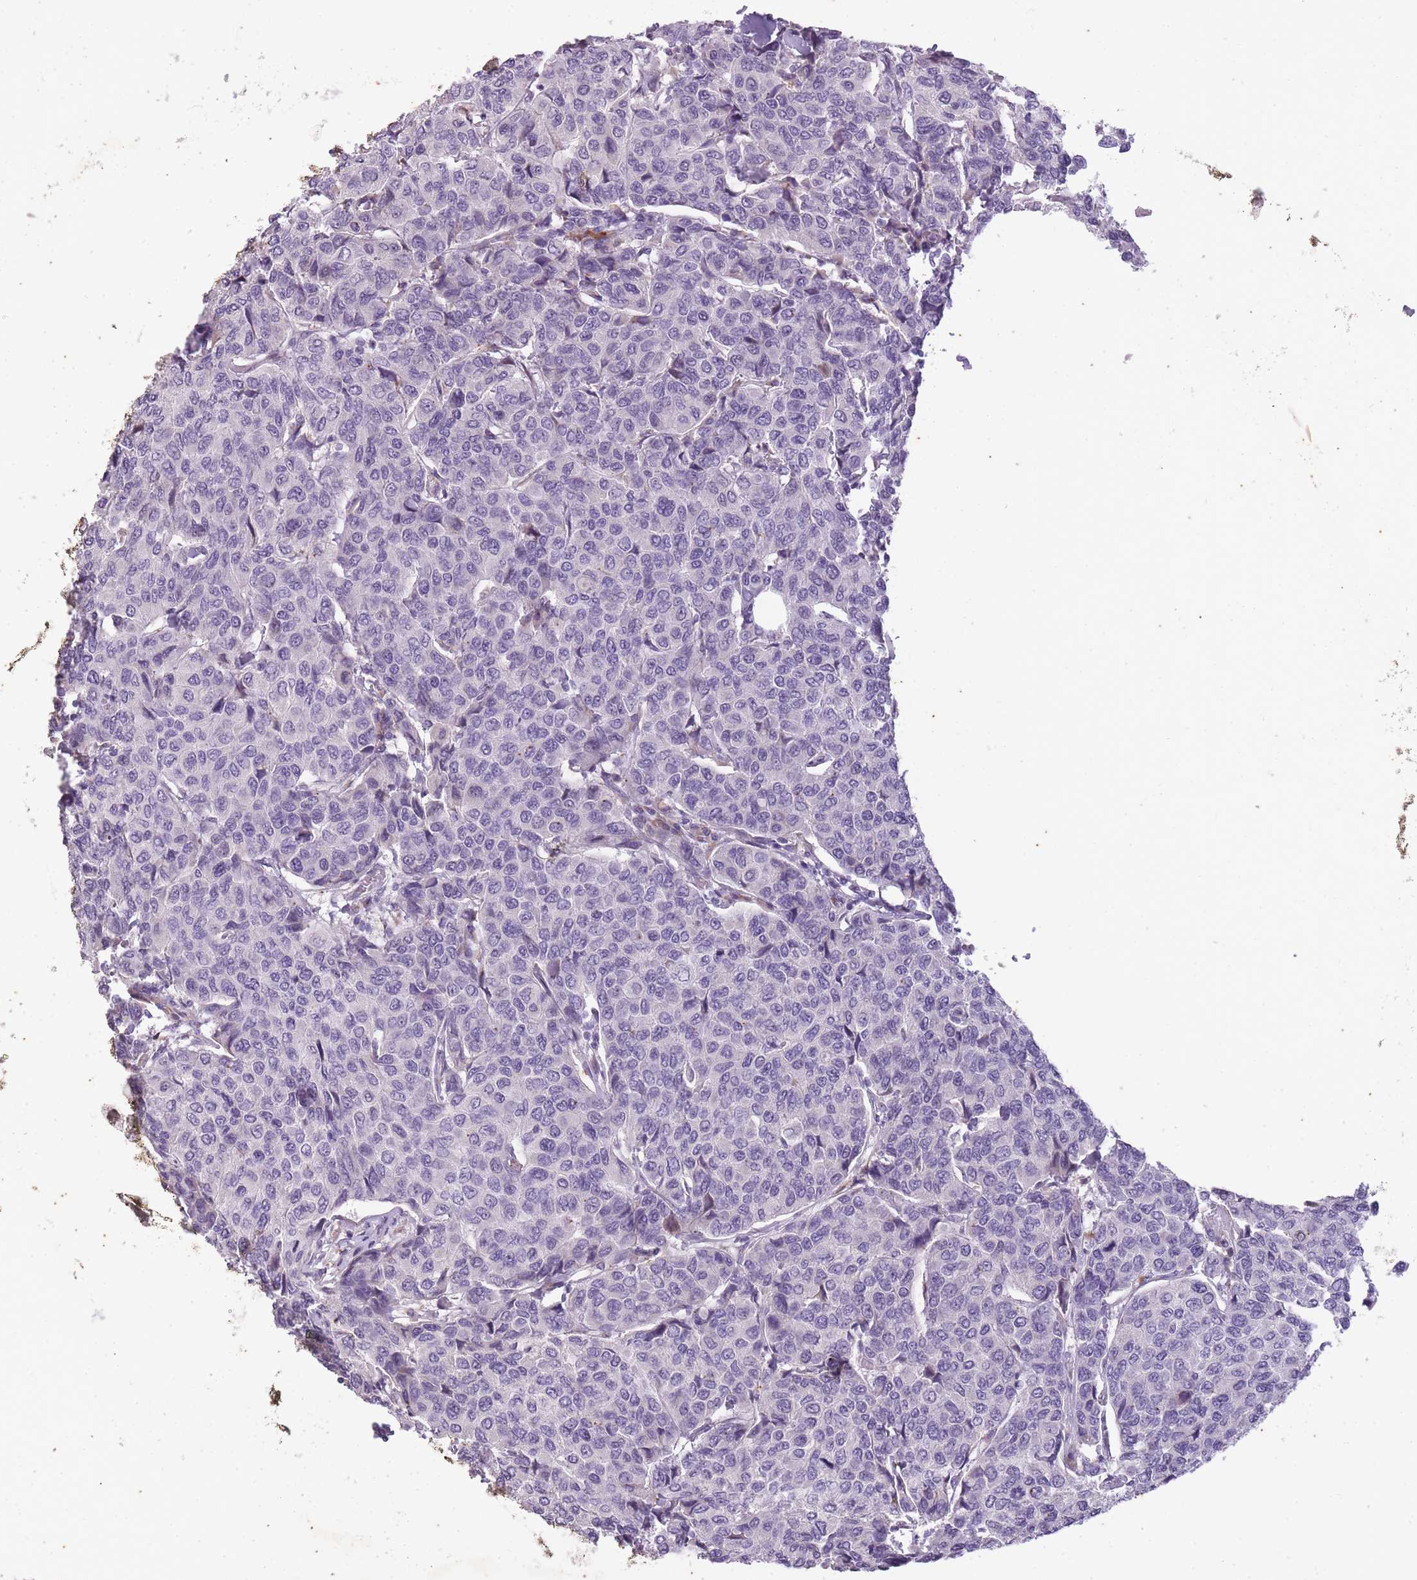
{"staining": {"intensity": "negative", "quantity": "none", "location": "none"}, "tissue": "breast cancer", "cell_type": "Tumor cells", "image_type": "cancer", "snomed": [{"axis": "morphology", "description": "Duct carcinoma"}, {"axis": "topography", "description": "Breast"}], "caption": "Immunohistochemical staining of human breast invasive ductal carcinoma reveals no significant positivity in tumor cells. (Brightfield microscopy of DAB (3,3'-diaminobenzidine) IHC at high magnification).", "gene": "CNTNAP3", "patient": {"sex": "female", "age": 55}}